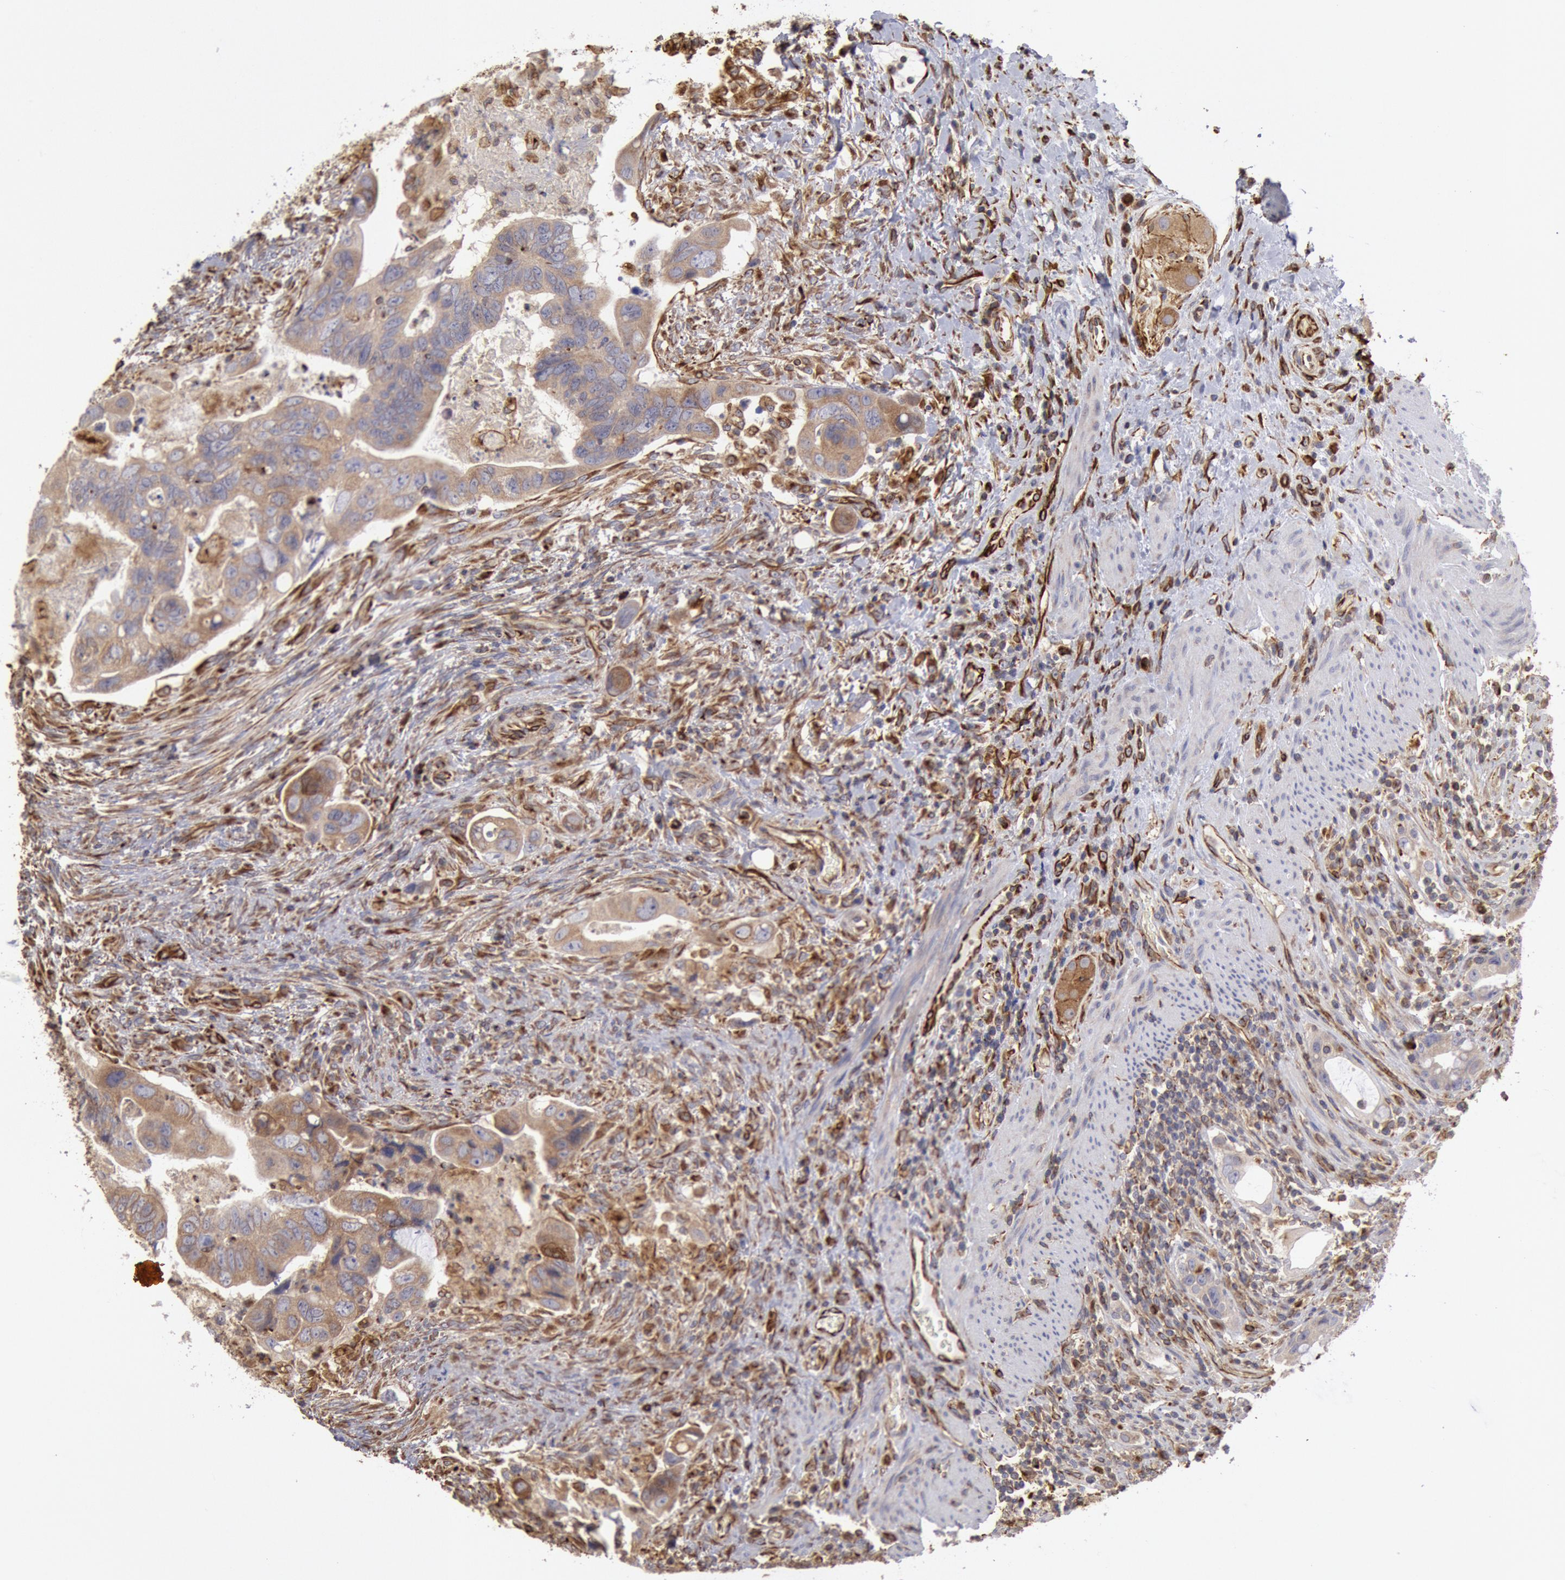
{"staining": {"intensity": "weak", "quantity": ">75%", "location": "cytoplasmic/membranous"}, "tissue": "colorectal cancer", "cell_type": "Tumor cells", "image_type": "cancer", "snomed": [{"axis": "morphology", "description": "Adenocarcinoma, NOS"}, {"axis": "topography", "description": "Rectum"}], "caption": "The immunohistochemical stain labels weak cytoplasmic/membranous staining in tumor cells of colorectal cancer (adenocarcinoma) tissue. (Stains: DAB in brown, nuclei in blue, Microscopy: brightfield microscopy at high magnification).", "gene": "RNF139", "patient": {"sex": "male", "age": 53}}